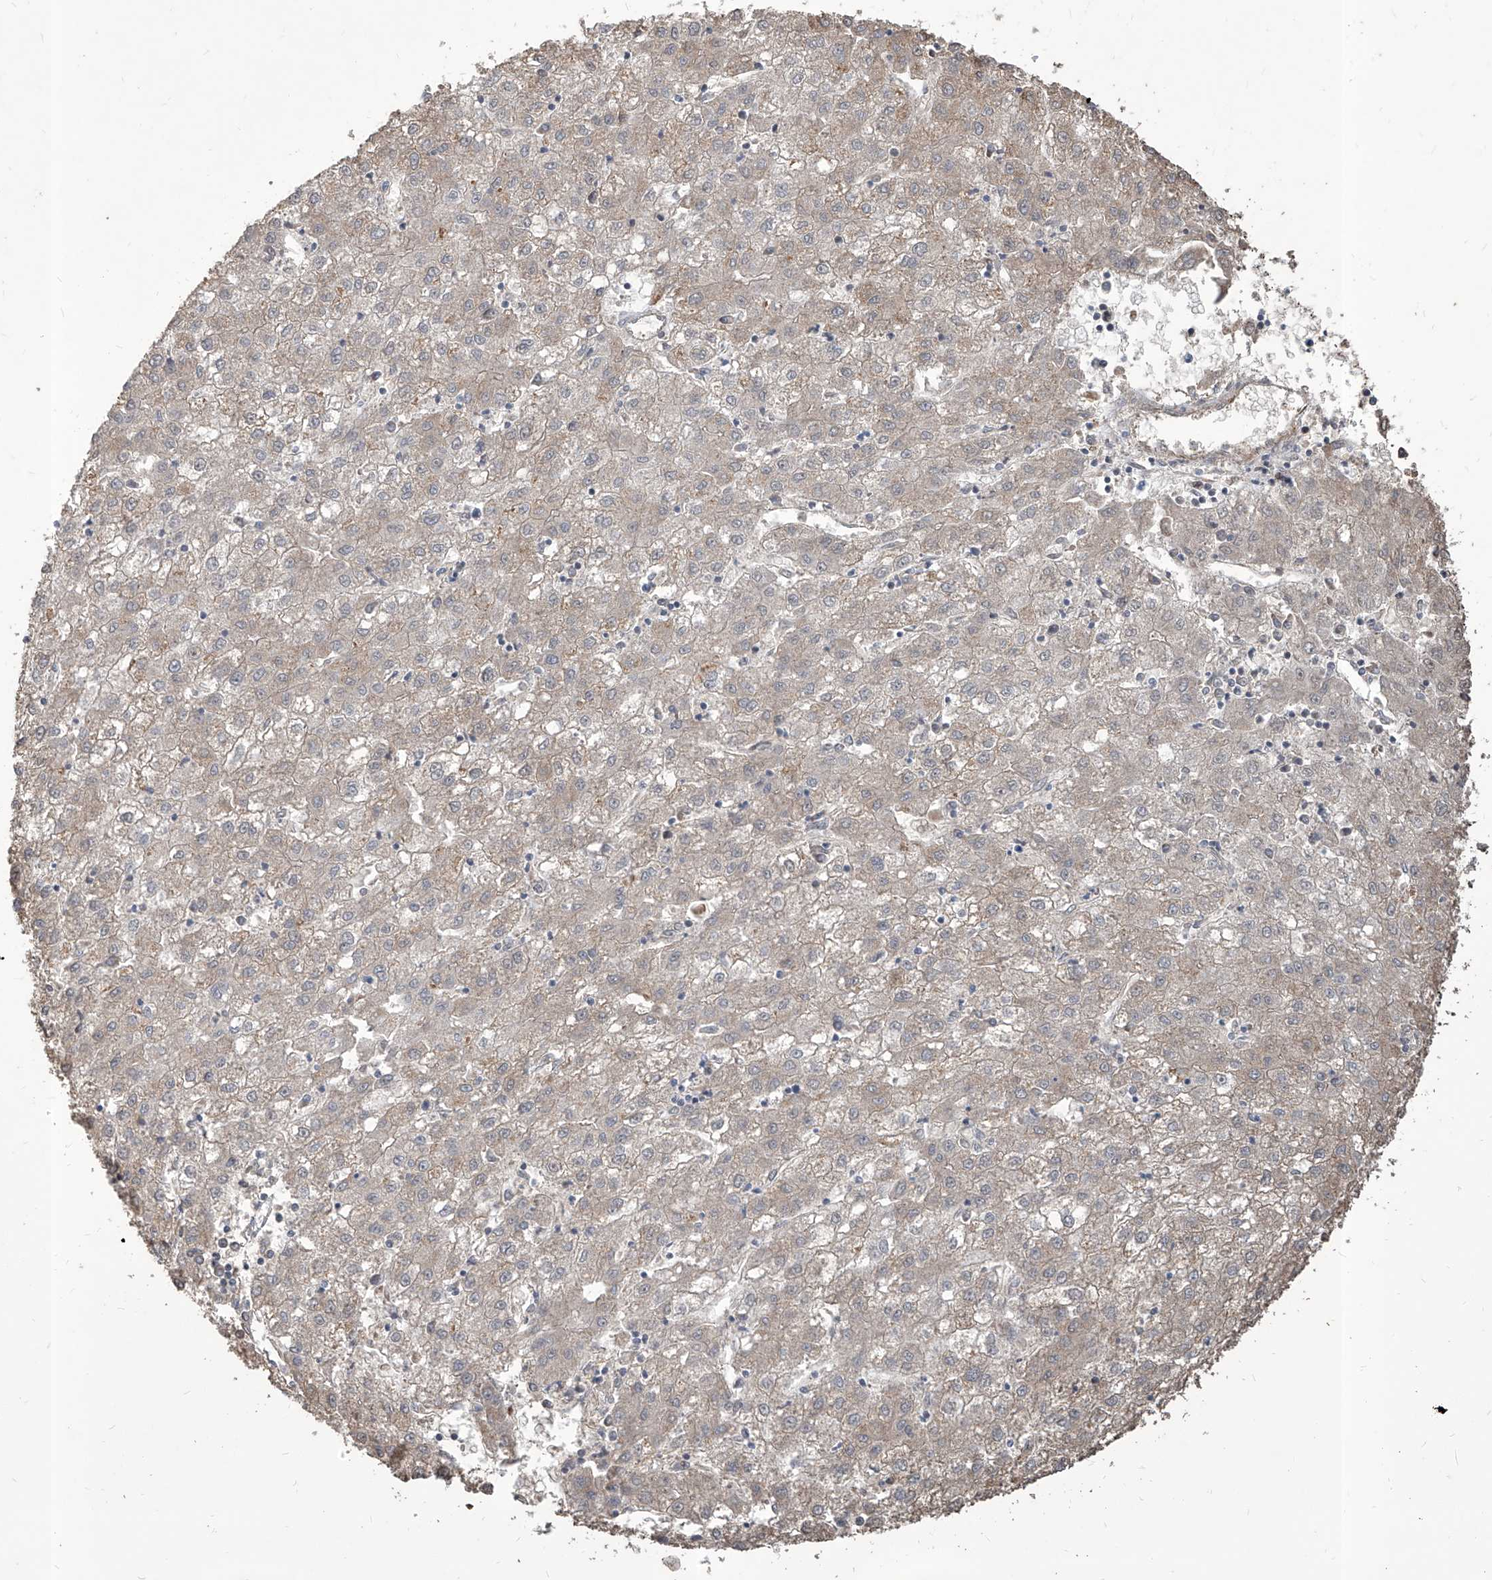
{"staining": {"intensity": "negative", "quantity": "none", "location": "none"}, "tissue": "liver cancer", "cell_type": "Tumor cells", "image_type": "cancer", "snomed": [{"axis": "morphology", "description": "Carcinoma, Hepatocellular, NOS"}, {"axis": "topography", "description": "Liver"}], "caption": "DAB (3,3'-diaminobenzidine) immunohistochemical staining of human liver cancer exhibits no significant expression in tumor cells.", "gene": "FAM83B", "patient": {"sex": "male", "age": 72}}